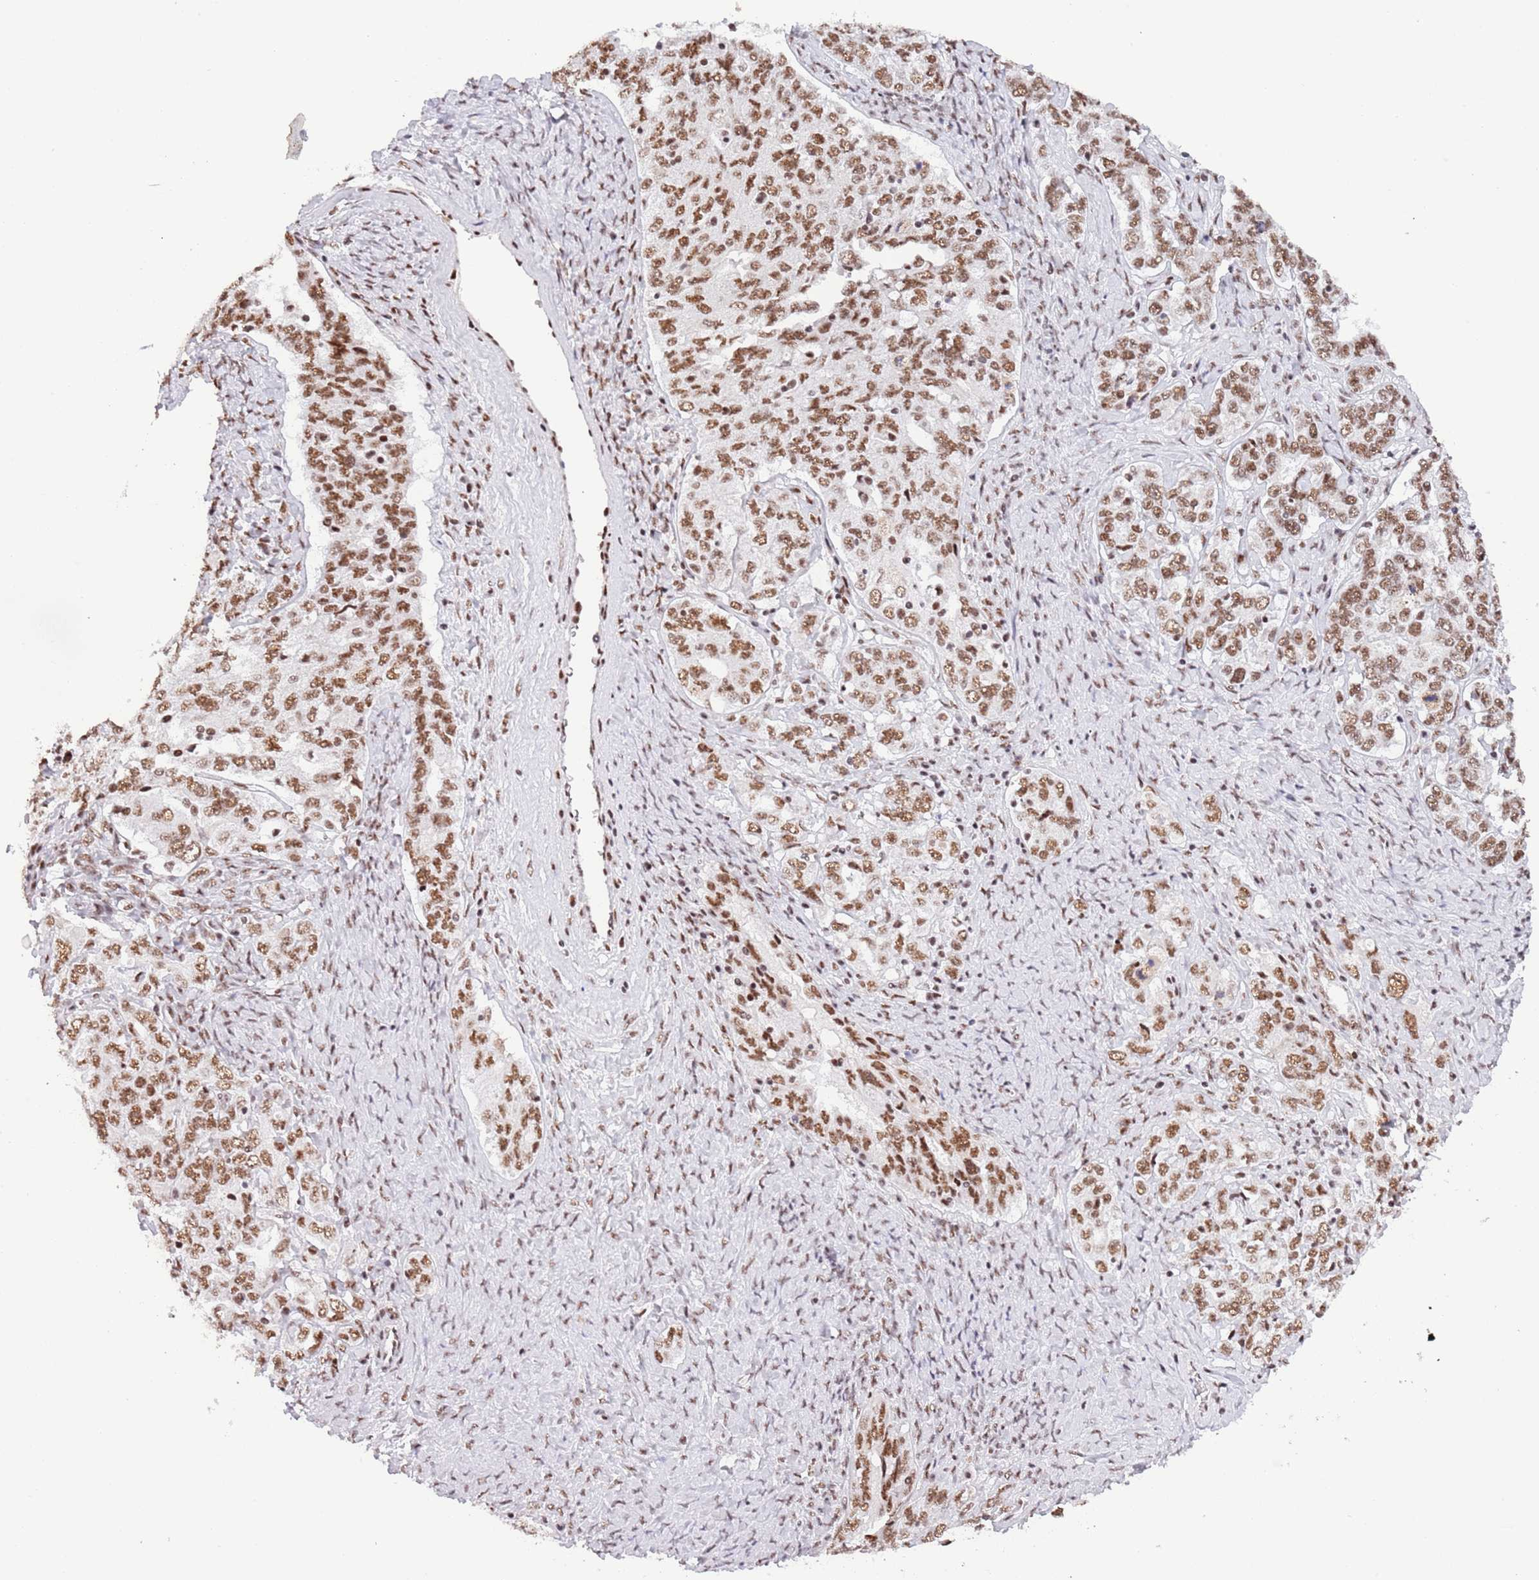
{"staining": {"intensity": "moderate", "quantity": ">75%", "location": "nuclear"}, "tissue": "ovarian cancer", "cell_type": "Tumor cells", "image_type": "cancer", "snomed": [{"axis": "morphology", "description": "Carcinoma, endometroid"}, {"axis": "topography", "description": "Ovary"}], "caption": "Endometroid carcinoma (ovarian) was stained to show a protein in brown. There is medium levels of moderate nuclear positivity in about >75% of tumor cells.", "gene": "SF3A2", "patient": {"sex": "female", "age": 62}}